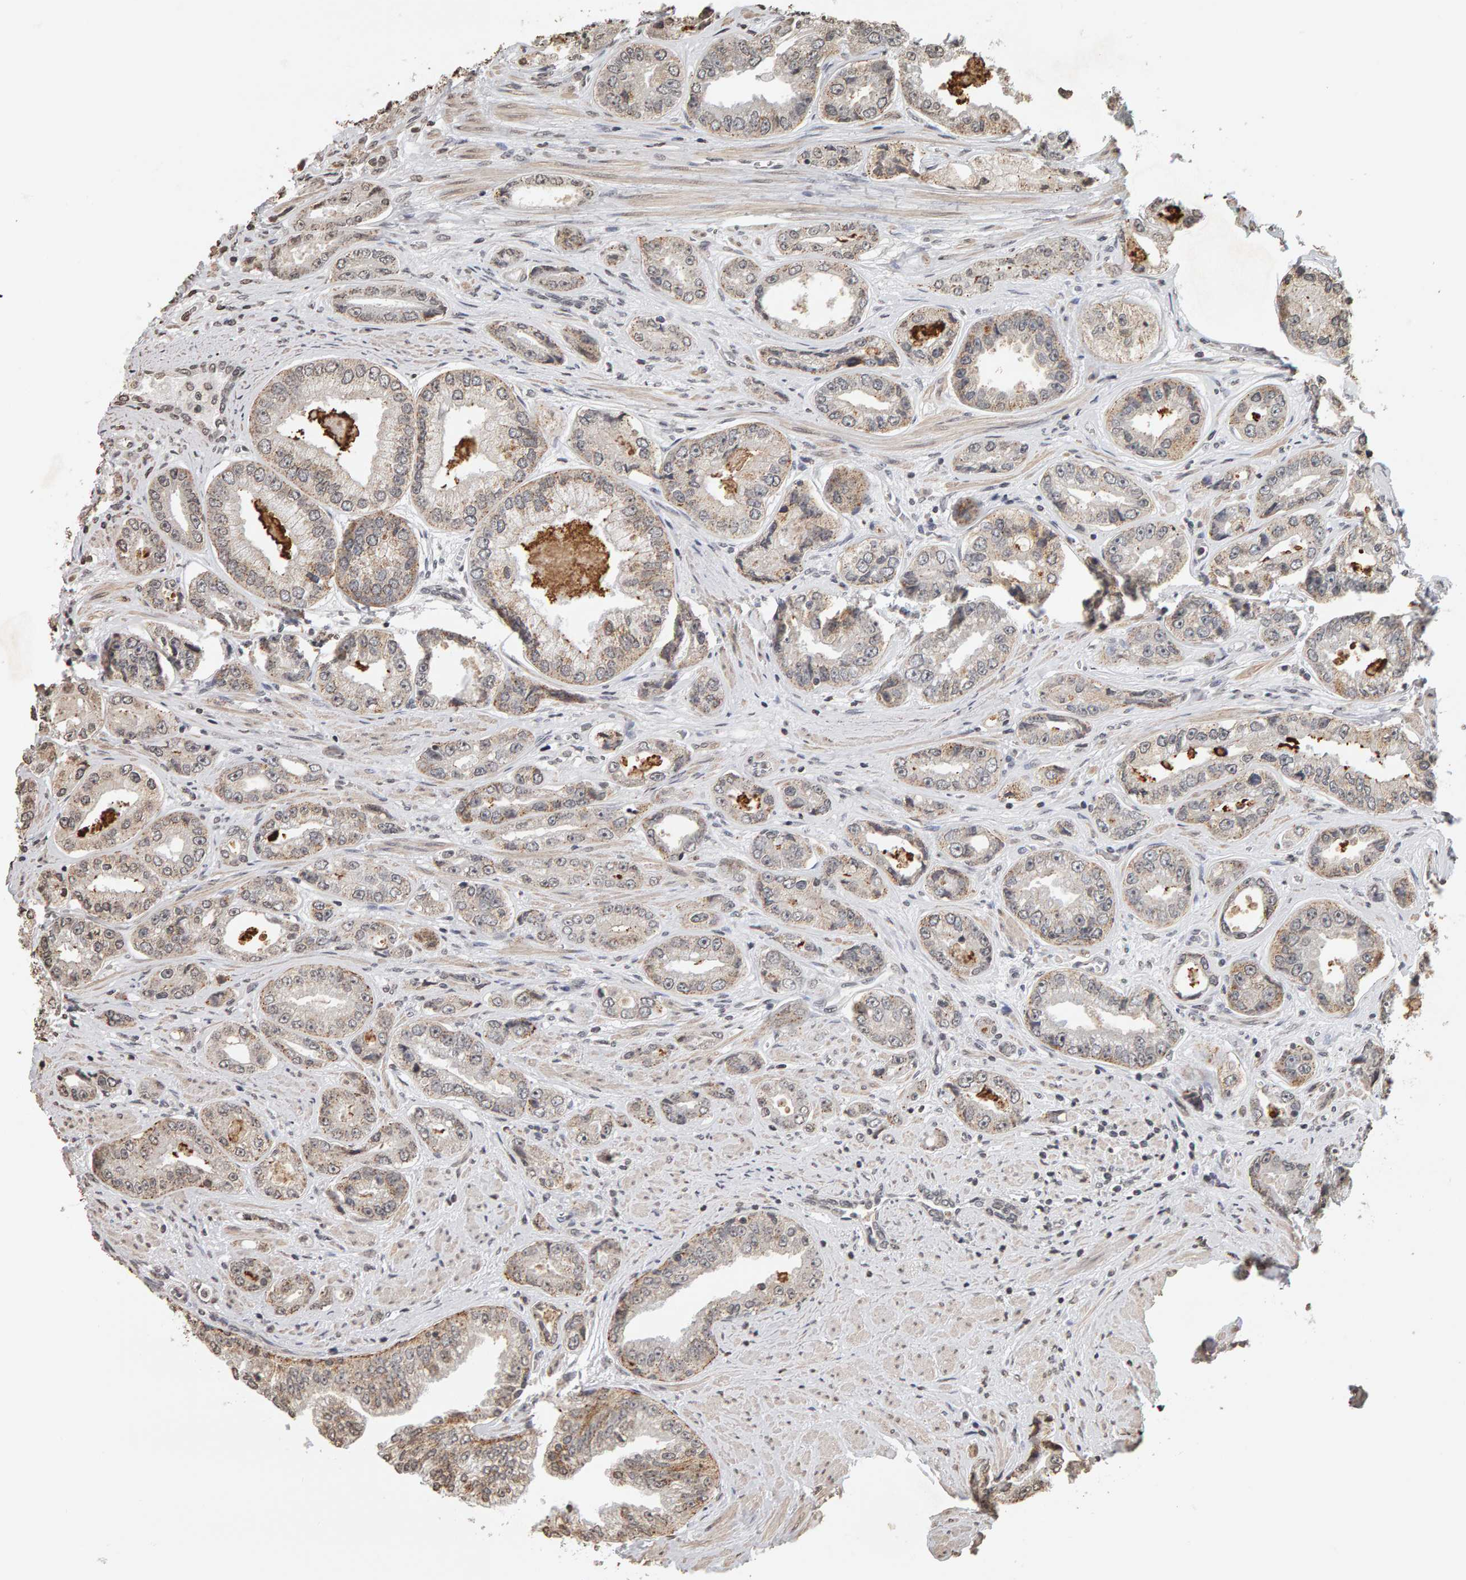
{"staining": {"intensity": "moderate", "quantity": "<25%", "location": "cytoplasmic/membranous"}, "tissue": "prostate cancer", "cell_type": "Tumor cells", "image_type": "cancer", "snomed": [{"axis": "morphology", "description": "Adenocarcinoma, High grade"}, {"axis": "topography", "description": "Prostate"}], "caption": "Tumor cells reveal moderate cytoplasmic/membranous staining in approximately <25% of cells in prostate cancer (high-grade adenocarcinoma).", "gene": "AFF4", "patient": {"sex": "male", "age": 61}}